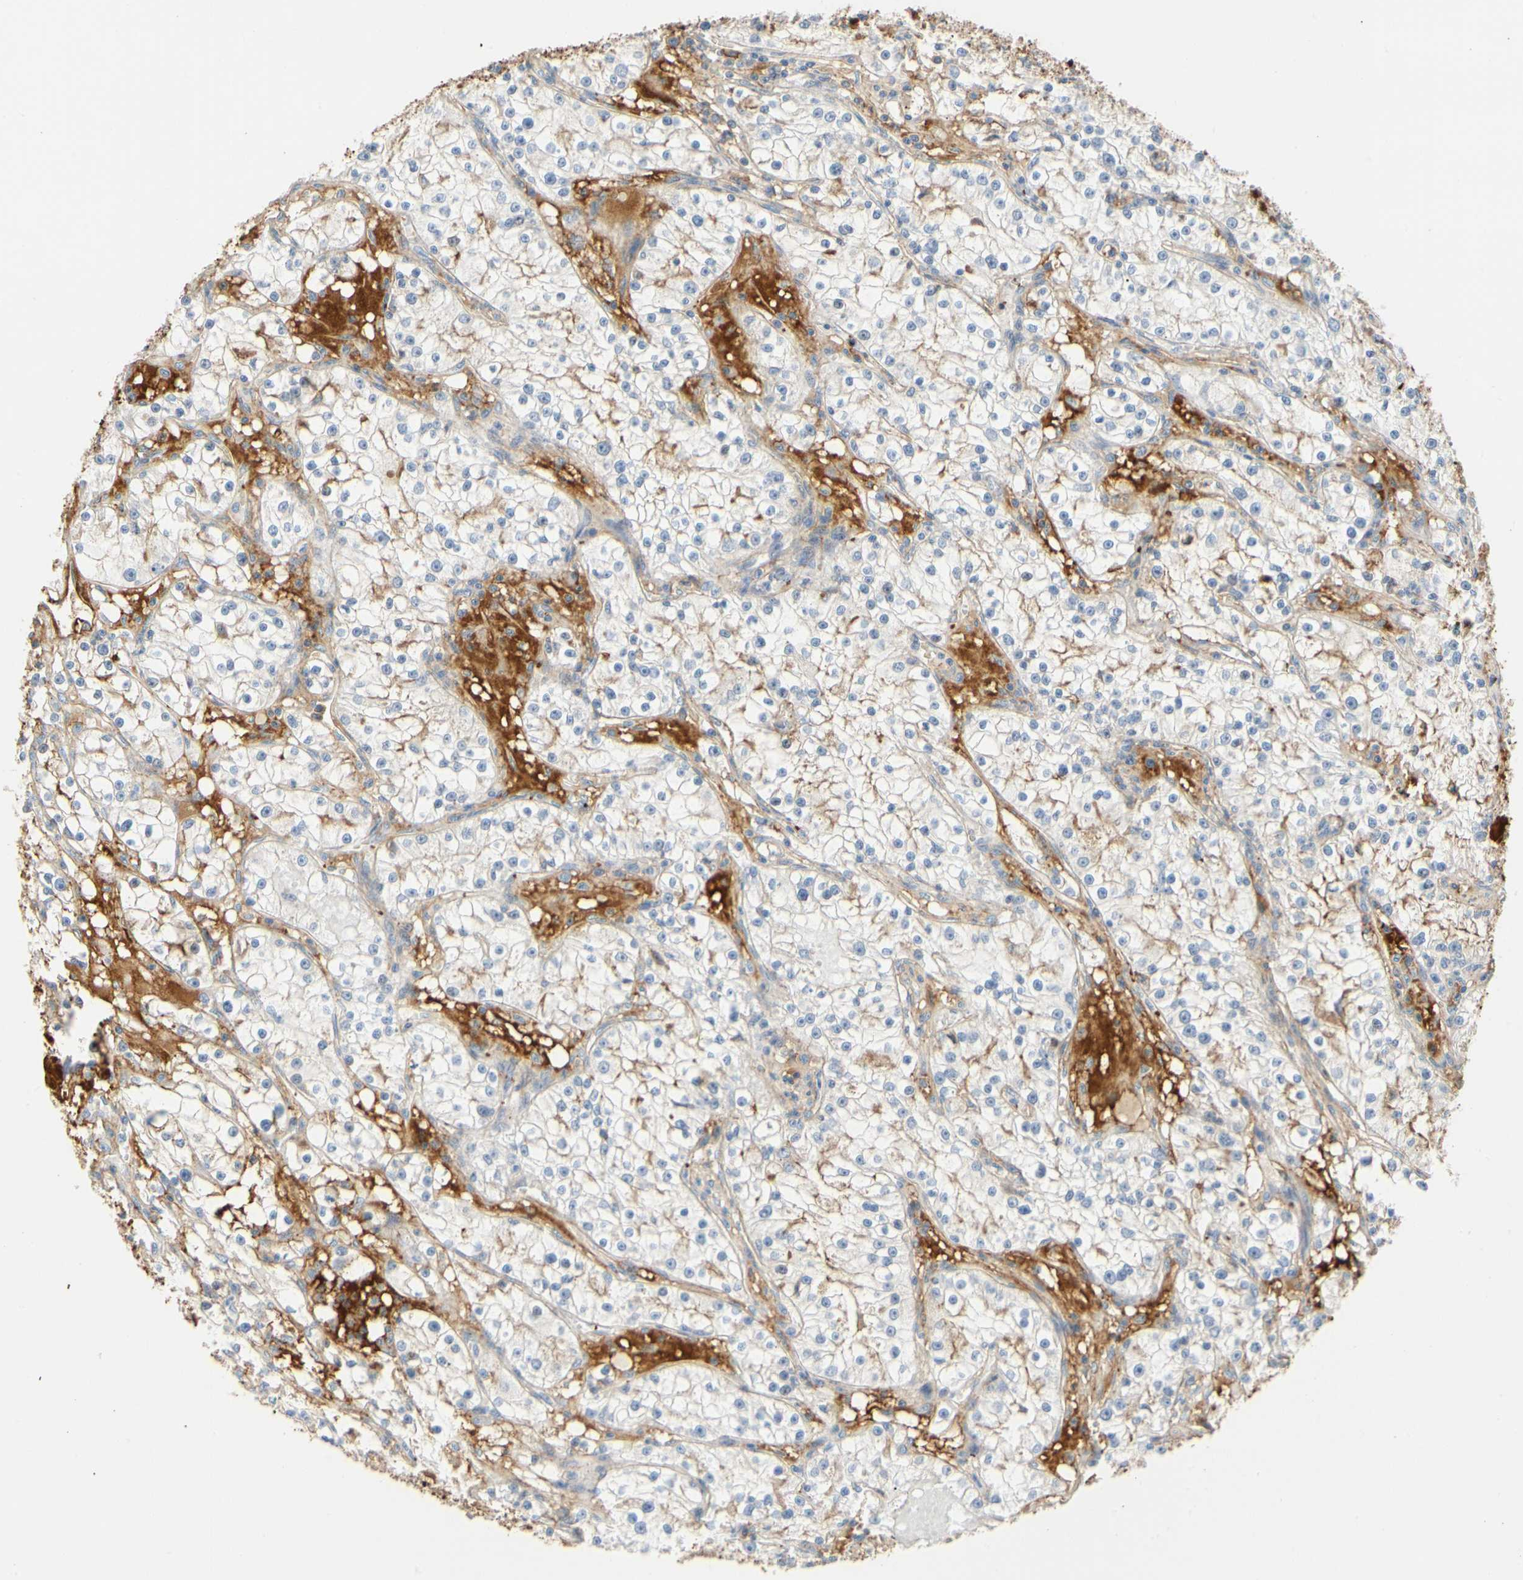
{"staining": {"intensity": "negative", "quantity": "none", "location": "none"}, "tissue": "renal cancer", "cell_type": "Tumor cells", "image_type": "cancer", "snomed": [{"axis": "morphology", "description": "Adenocarcinoma, NOS"}, {"axis": "topography", "description": "Kidney"}], "caption": "The IHC photomicrograph has no significant staining in tumor cells of renal cancer tissue. The staining is performed using DAB (3,3'-diaminobenzidine) brown chromogen with nuclei counter-stained in using hematoxylin.", "gene": "FGB", "patient": {"sex": "male", "age": 56}}